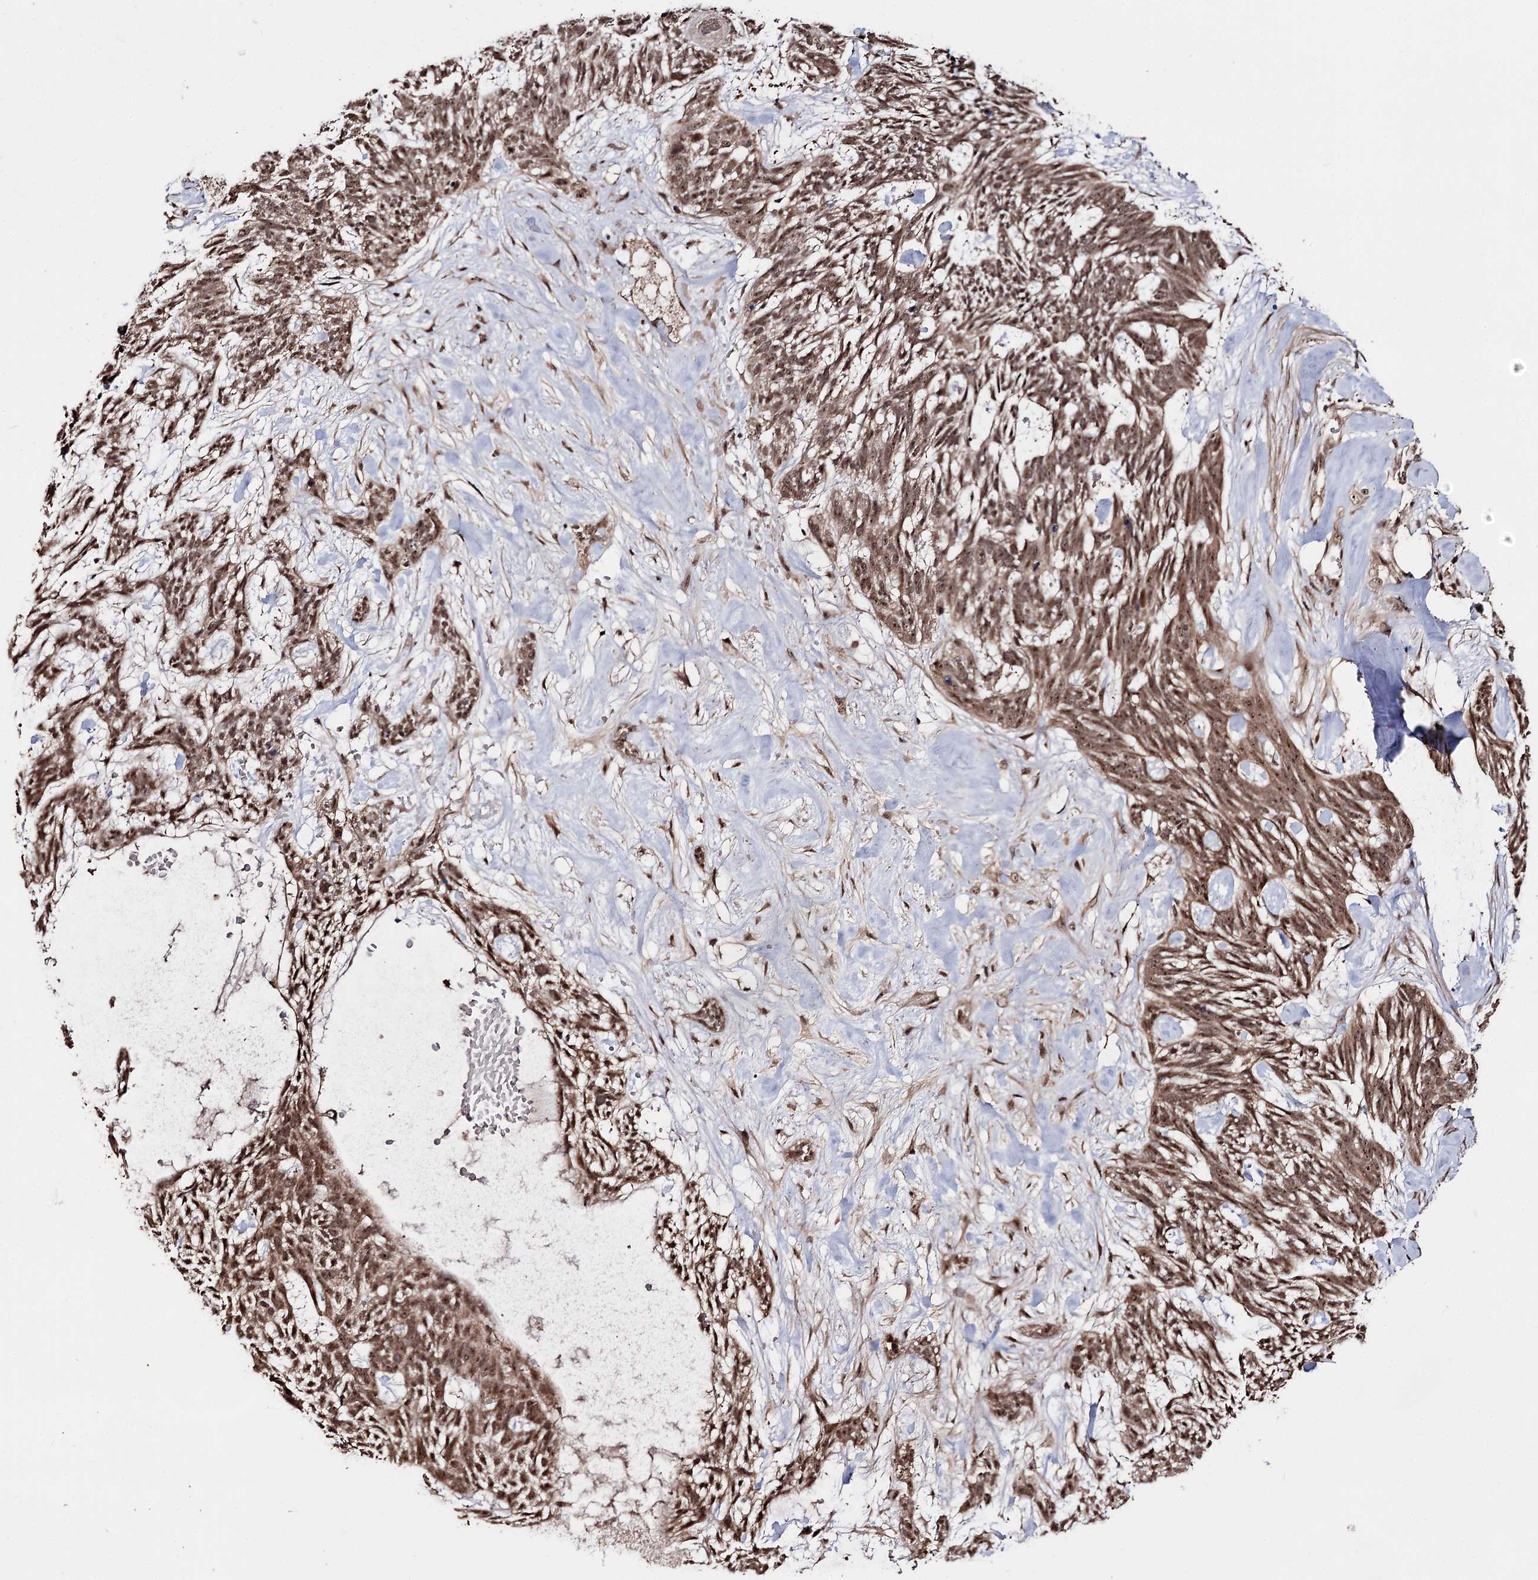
{"staining": {"intensity": "moderate", "quantity": ">75%", "location": "cytoplasmic/membranous,nuclear"}, "tissue": "skin cancer", "cell_type": "Tumor cells", "image_type": "cancer", "snomed": [{"axis": "morphology", "description": "Basal cell carcinoma"}, {"axis": "topography", "description": "Skin"}], "caption": "About >75% of tumor cells in skin cancer display moderate cytoplasmic/membranous and nuclear protein staining as visualized by brown immunohistochemical staining.", "gene": "FAM53B", "patient": {"sex": "male", "age": 88}}